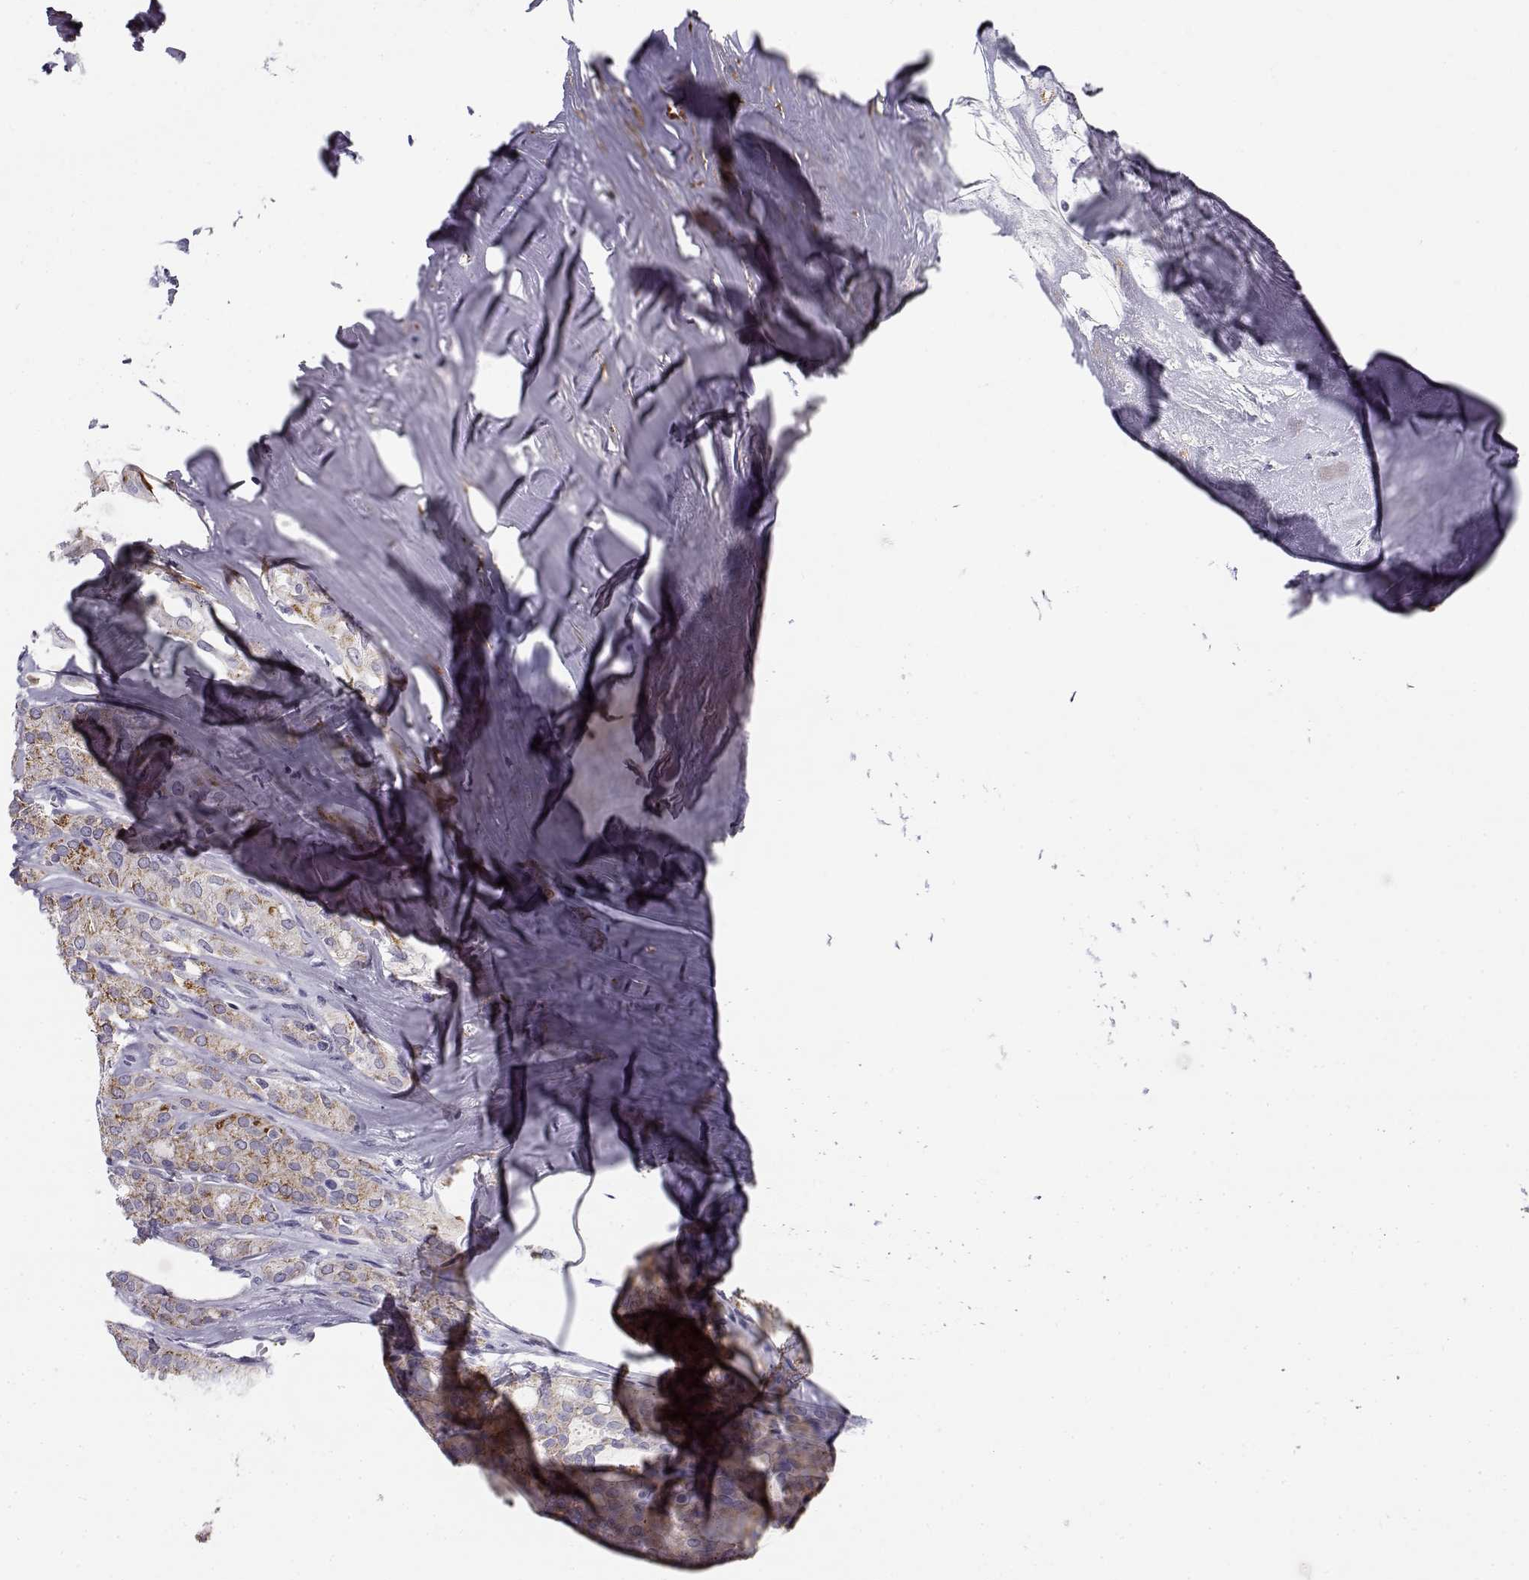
{"staining": {"intensity": "moderate", "quantity": "<25%", "location": "cytoplasmic/membranous"}, "tissue": "thyroid cancer", "cell_type": "Tumor cells", "image_type": "cancer", "snomed": [{"axis": "morphology", "description": "Follicular adenoma carcinoma, NOS"}, {"axis": "topography", "description": "Thyroid gland"}], "caption": "Moderate cytoplasmic/membranous expression for a protein is identified in approximately <25% of tumor cells of thyroid cancer (follicular adenoma carcinoma) using IHC.", "gene": "CREB3L3", "patient": {"sex": "male", "age": 75}}